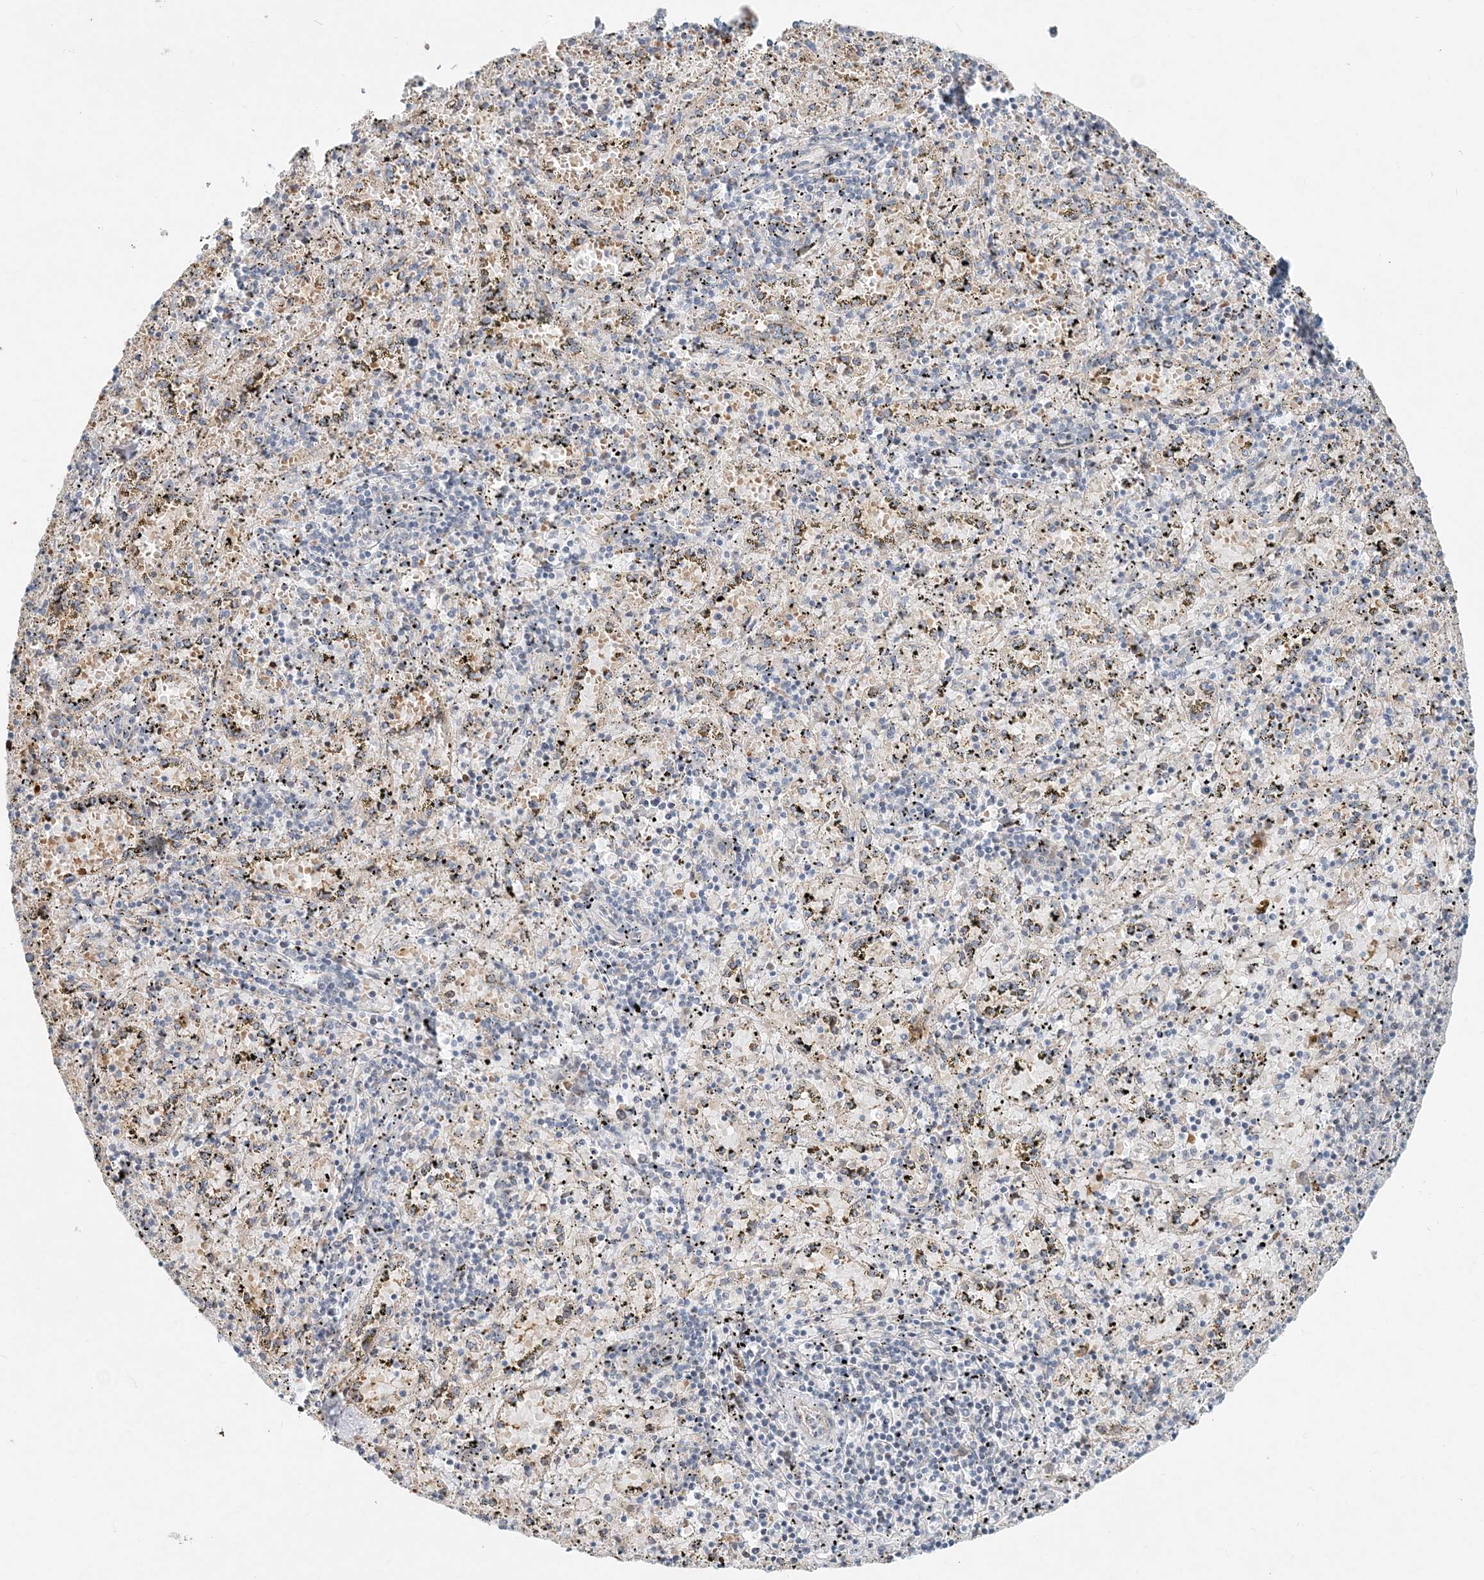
{"staining": {"intensity": "negative", "quantity": "none", "location": "none"}, "tissue": "spleen", "cell_type": "Cells in red pulp", "image_type": "normal", "snomed": [{"axis": "morphology", "description": "Normal tissue, NOS"}, {"axis": "topography", "description": "Spleen"}], "caption": "Immunohistochemistry (IHC) histopathology image of benign human spleen stained for a protein (brown), which reveals no expression in cells in red pulp. The staining is performed using DAB (3,3'-diaminobenzidine) brown chromogen with nuclei counter-stained in using hematoxylin.", "gene": "CXXC5", "patient": {"sex": "male", "age": 11}}